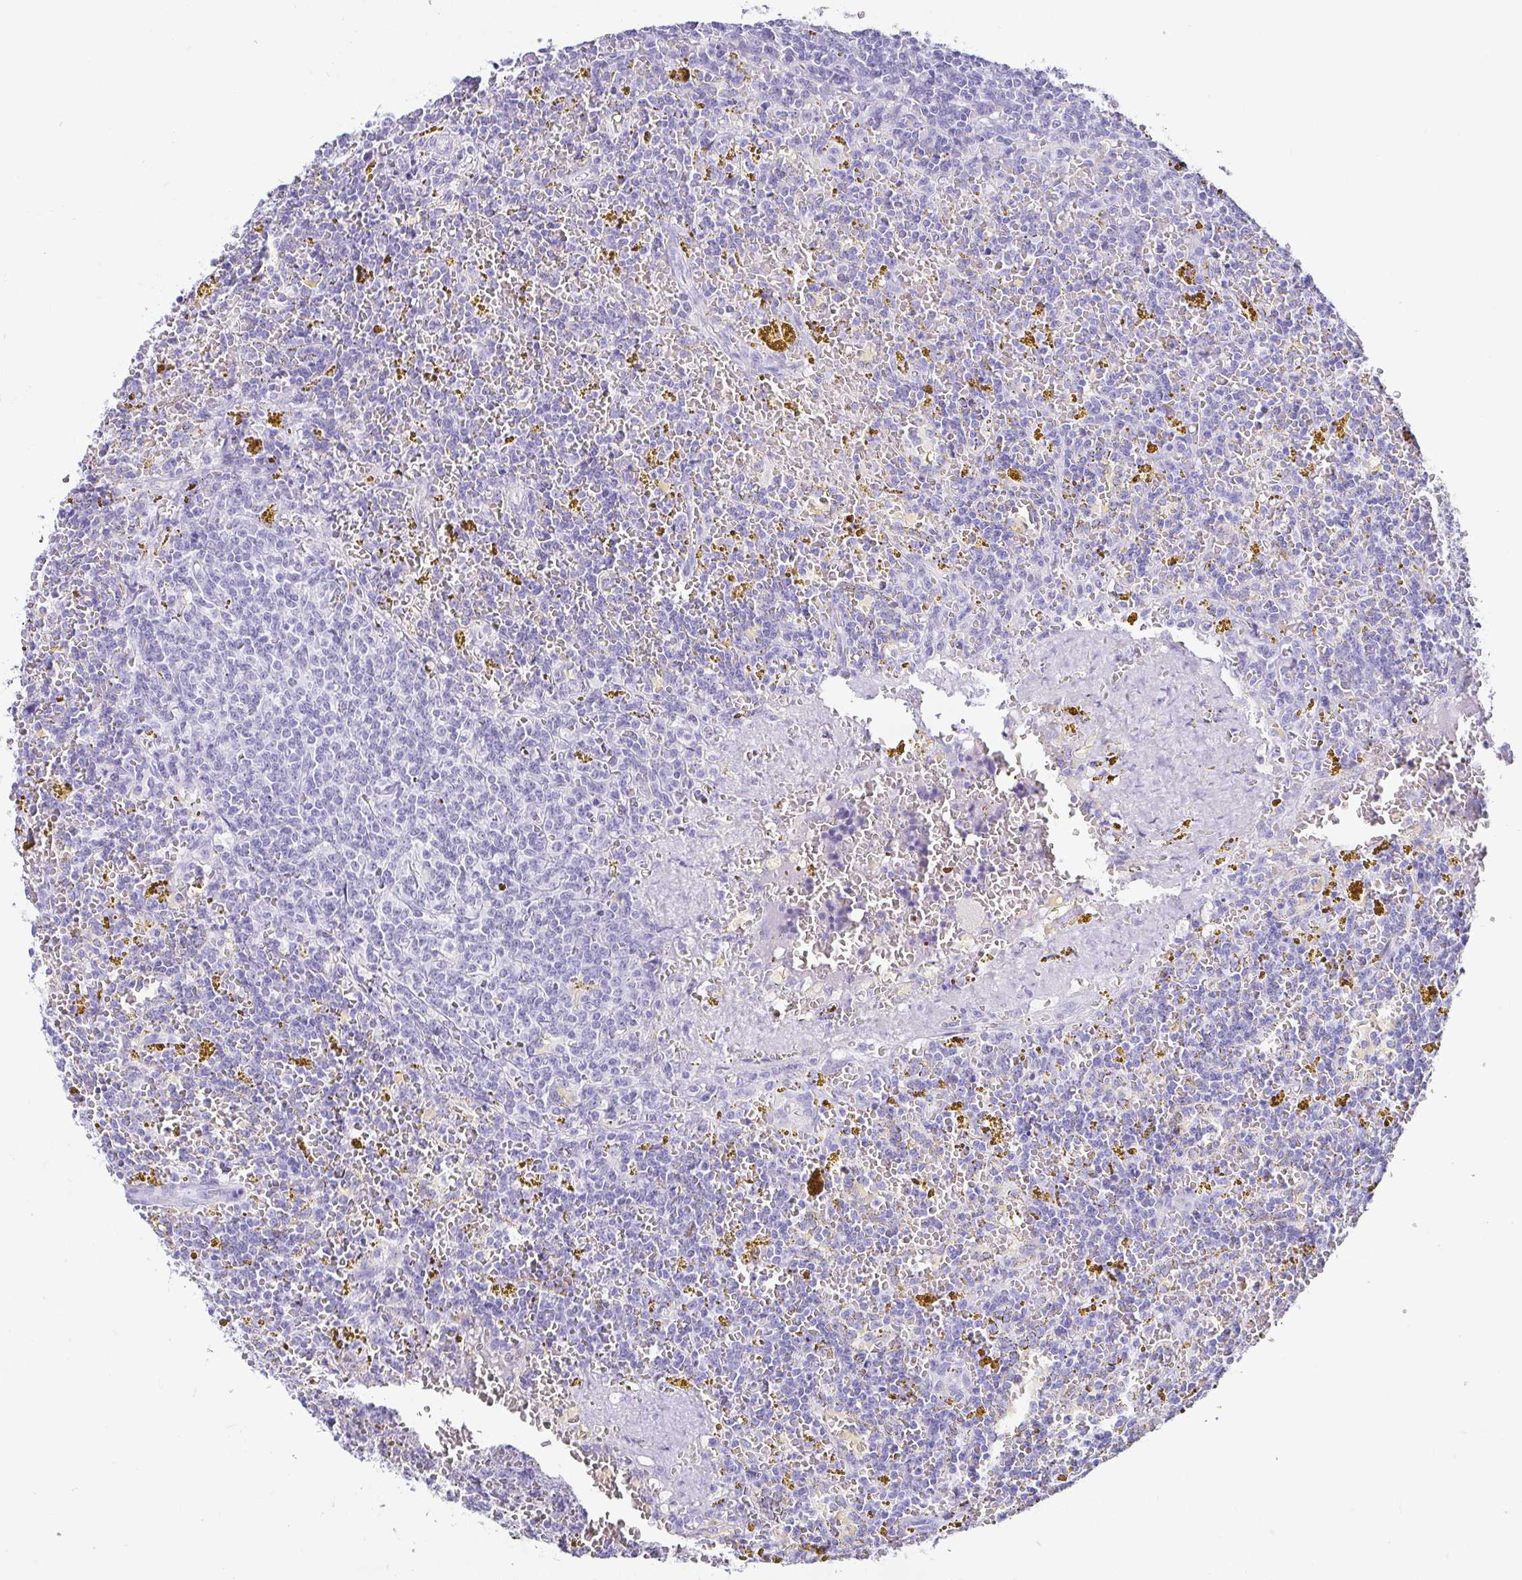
{"staining": {"intensity": "negative", "quantity": "none", "location": "none"}, "tissue": "lymphoma", "cell_type": "Tumor cells", "image_type": "cancer", "snomed": [{"axis": "morphology", "description": "Malignant lymphoma, non-Hodgkin's type, Low grade"}, {"axis": "topography", "description": "Spleen"}, {"axis": "topography", "description": "Lymph node"}], "caption": "IHC of lymphoma displays no positivity in tumor cells.", "gene": "CD164L2", "patient": {"sex": "female", "age": 66}}